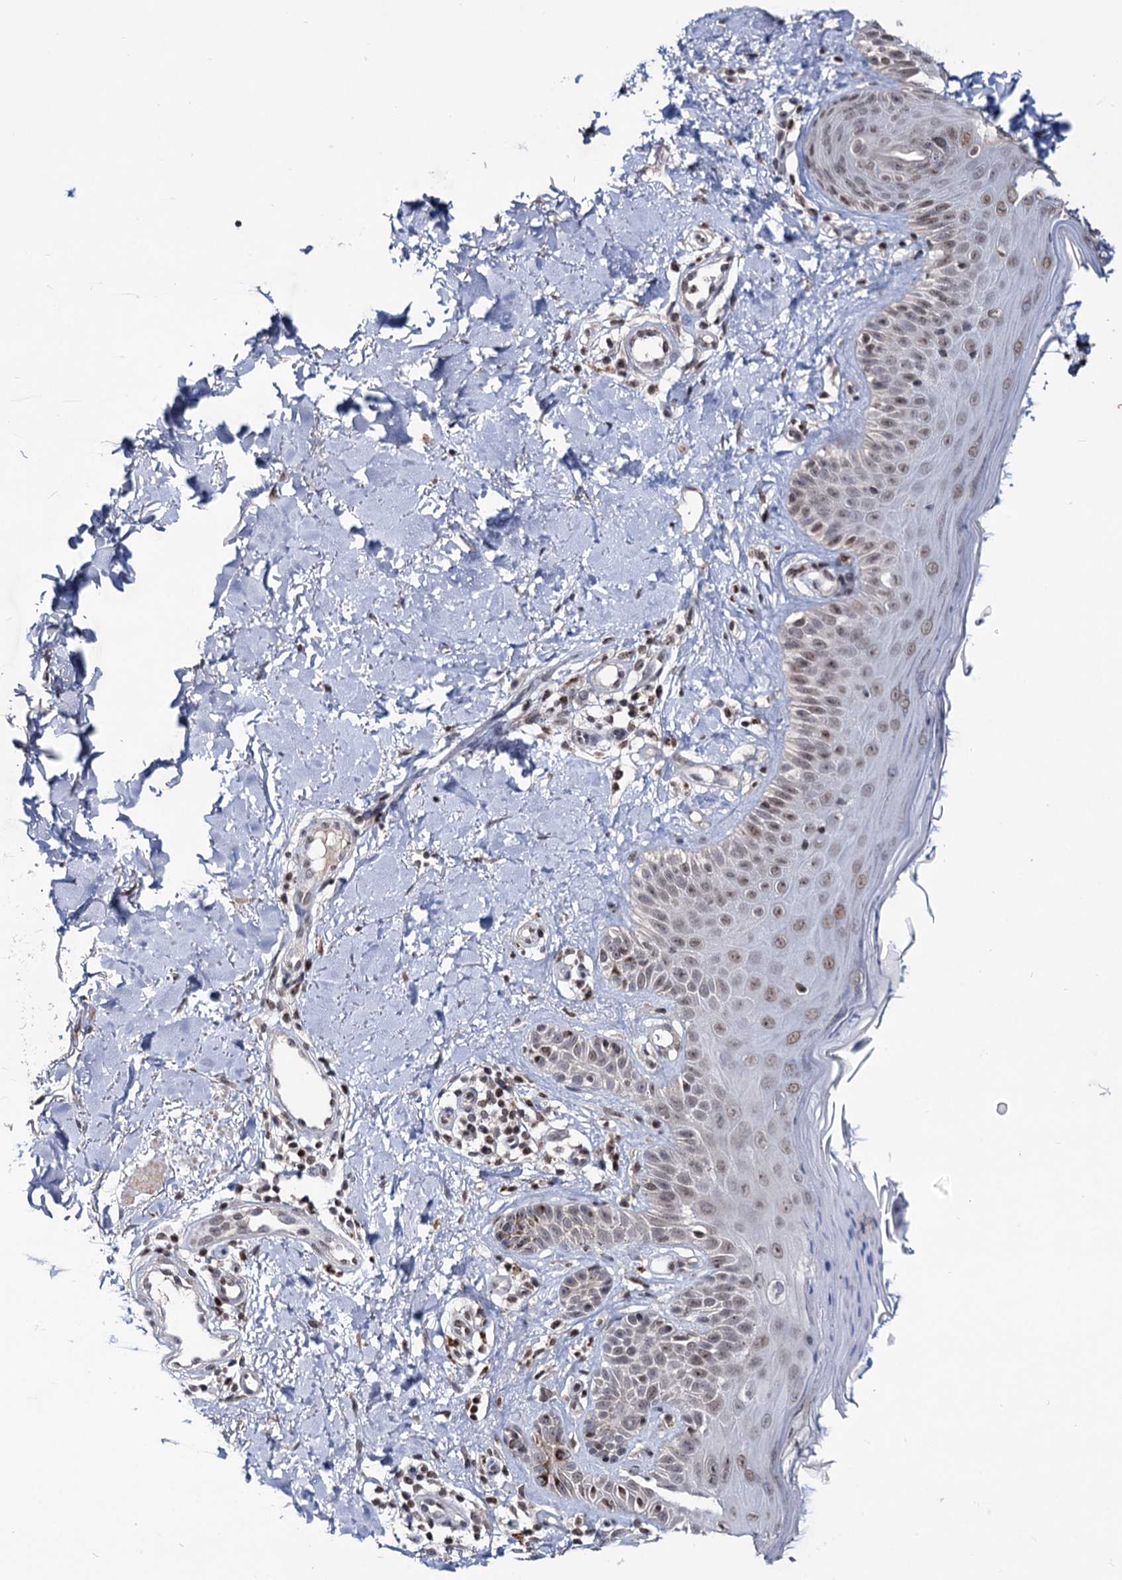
{"staining": {"intensity": "moderate", "quantity": ">75%", "location": "nuclear"}, "tissue": "skin", "cell_type": "Fibroblasts", "image_type": "normal", "snomed": [{"axis": "morphology", "description": "Normal tissue, NOS"}, {"axis": "topography", "description": "Skin"}], "caption": "This micrograph shows immunohistochemistry (IHC) staining of benign skin, with medium moderate nuclear positivity in approximately >75% of fibroblasts.", "gene": "SMCHD1", "patient": {"sex": "male", "age": 52}}